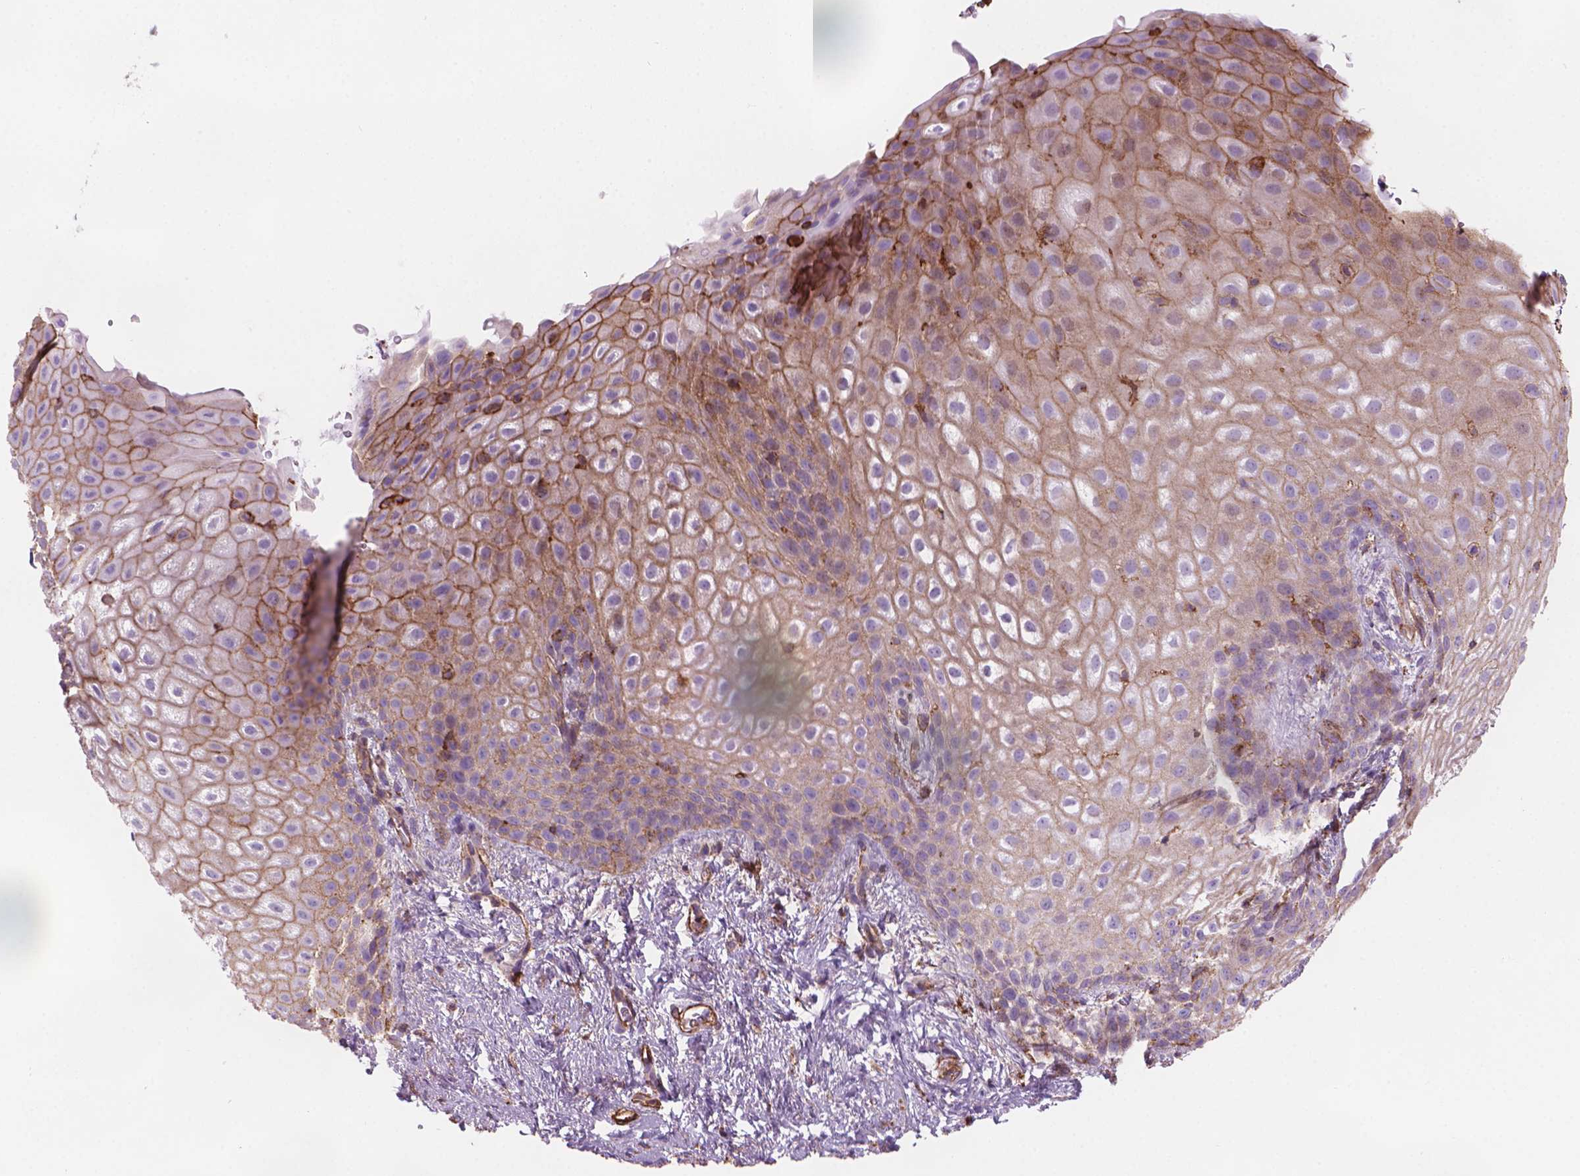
{"staining": {"intensity": "moderate", "quantity": "25%-75%", "location": "cytoplasmic/membranous"}, "tissue": "skin", "cell_type": "Epidermal cells", "image_type": "normal", "snomed": [{"axis": "morphology", "description": "Normal tissue, NOS"}, {"axis": "topography", "description": "Anal"}], "caption": "A high-resolution image shows IHC staining of benign skin, which reveals moderate cytoplasmic/membranous expression in approximately 25%-75% of epidermal cells. (DAB IHC with brightfield microscopy, high magnification).", "gene": "PATJ", "patient": {"sex": "female", "age": 46}}